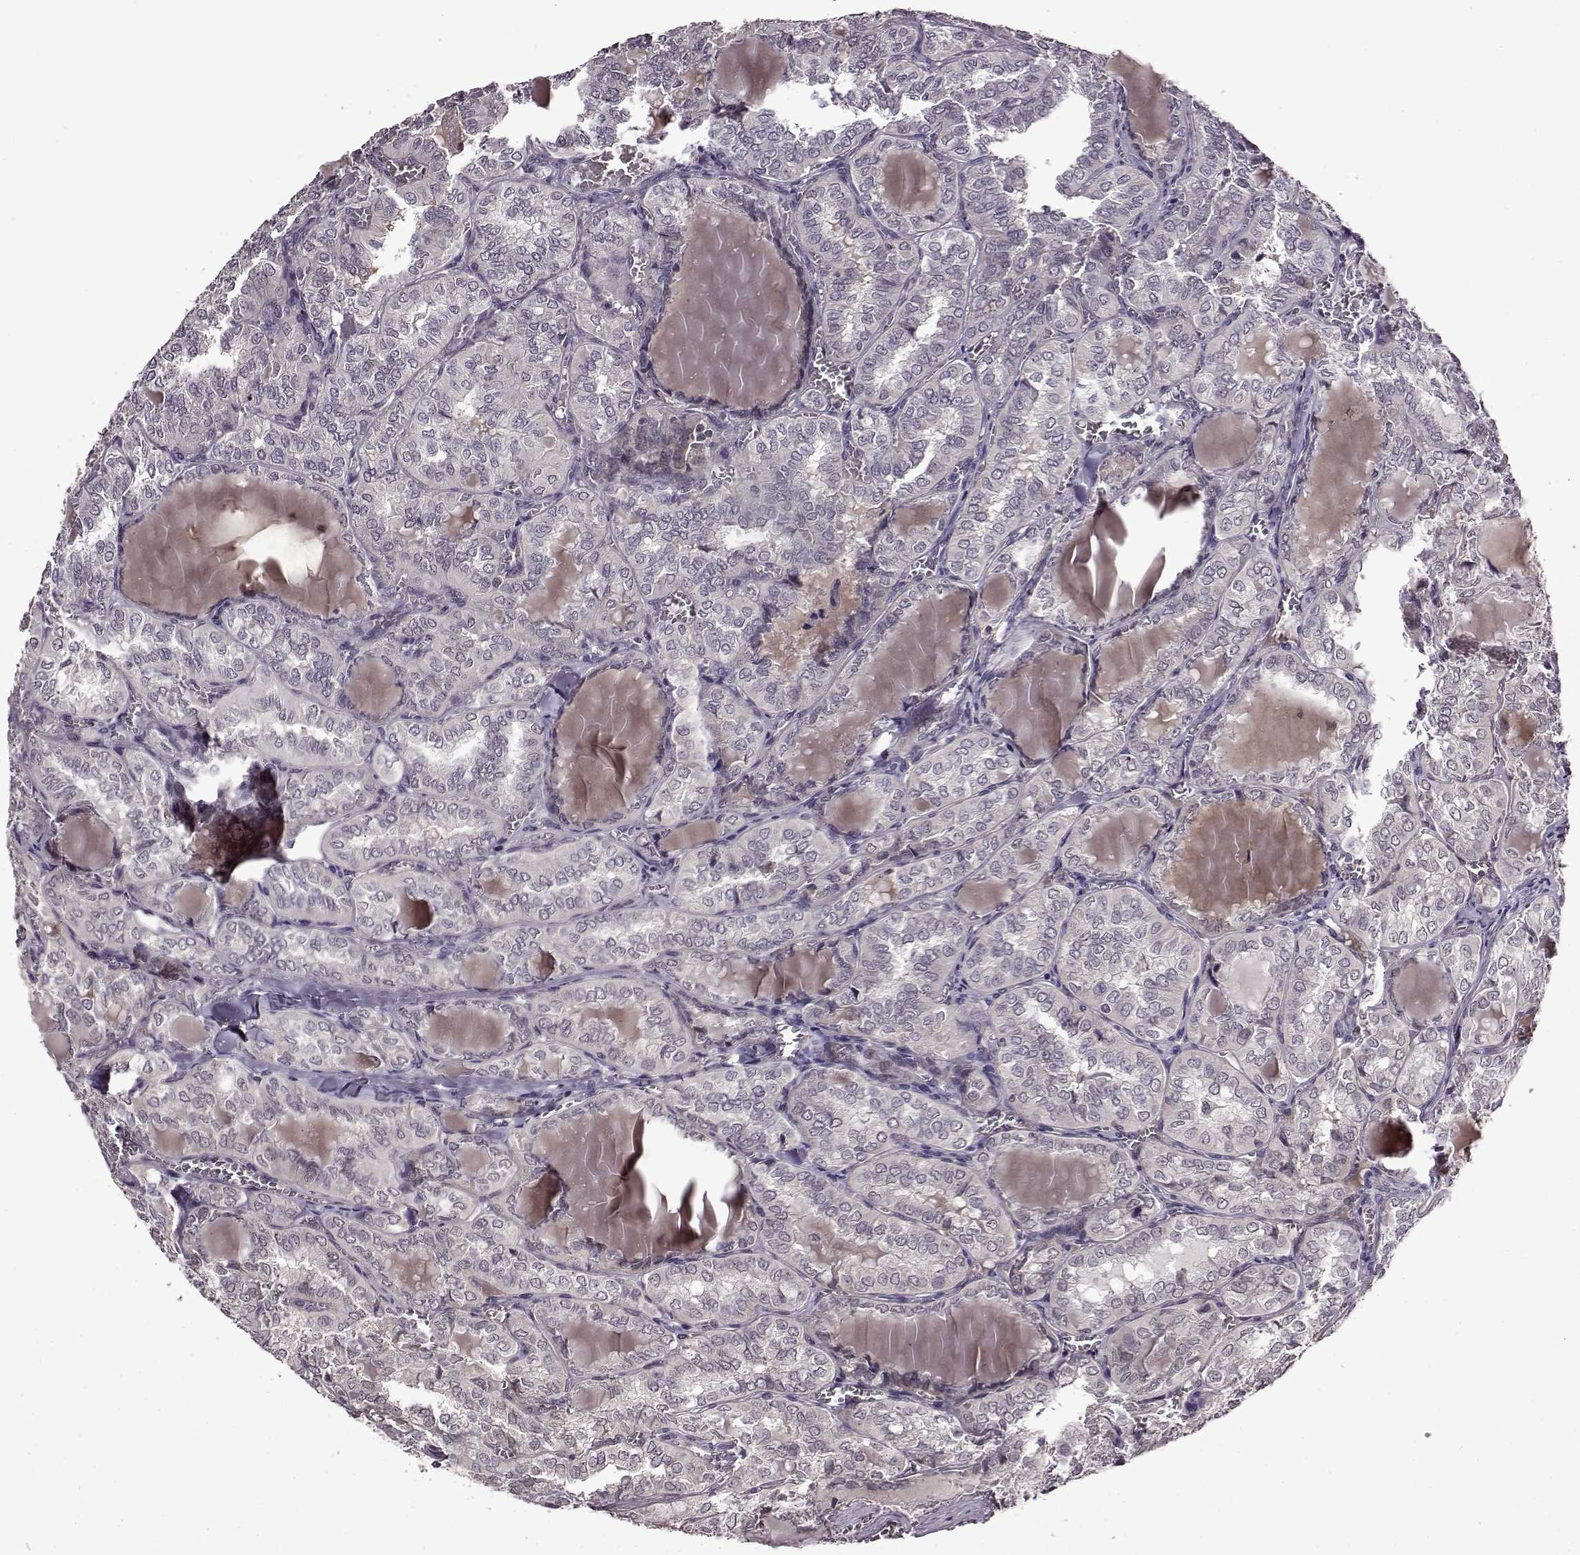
{"staining": {"intensity": "negative", "quantity": "none", "location": "none"}, "tissue": "thyroid cancer", "cell_type": "Tumor cells", "image_type": "cancer", "snomed": [{"axis": "morphology", "description": "Papillary adenocarcinoma, NOS"}, {"axis": "topography", "description": "Thyroid gland"}], "caption": "A histopathology image of human papillary adenocarcinoma (thyroid) is negative for staining in tumor cells.", "gene": "MAIP1", "patient": {"sex": "female", "age": 41}}